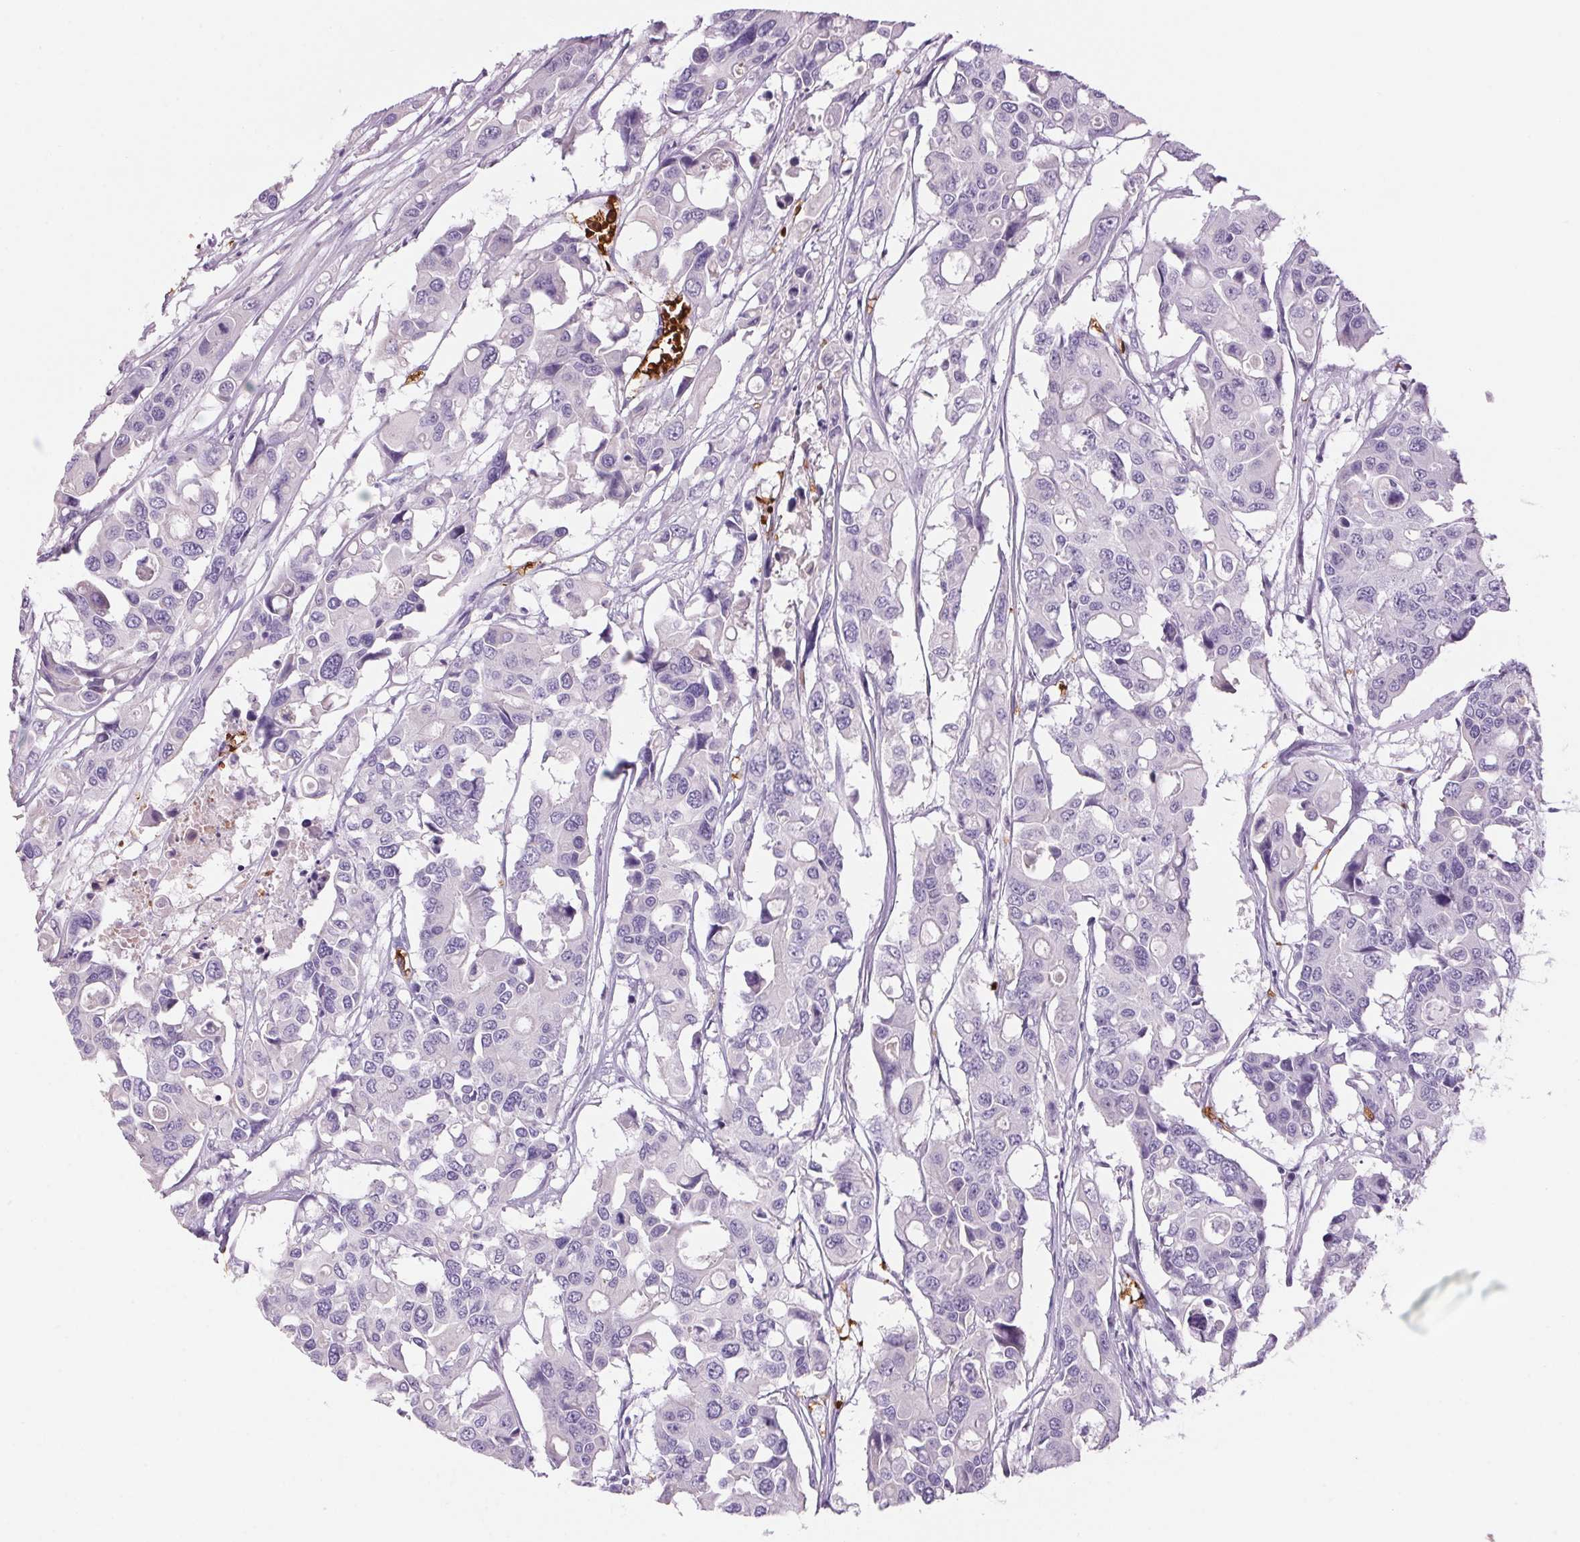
{"staining": {"intensity": "negative", "quantity": "none", "location": "none"}, "tissue": "colorectal cancer", "cell_type": "Tumor cells", "image_type": "cancer", "snomed": [{"axis": "morphology", "description": "Adenocarcinoma, NOS"}, {"axis": "topography", "description": "Colon"}], "caption": "IHC micrograph of colorectal adenocarcinoma stained for a protein (brown), which exhibits no expression in tumor cells.", "gene": "HBQ1", "patient": {"sex": "male", "age": 77}}